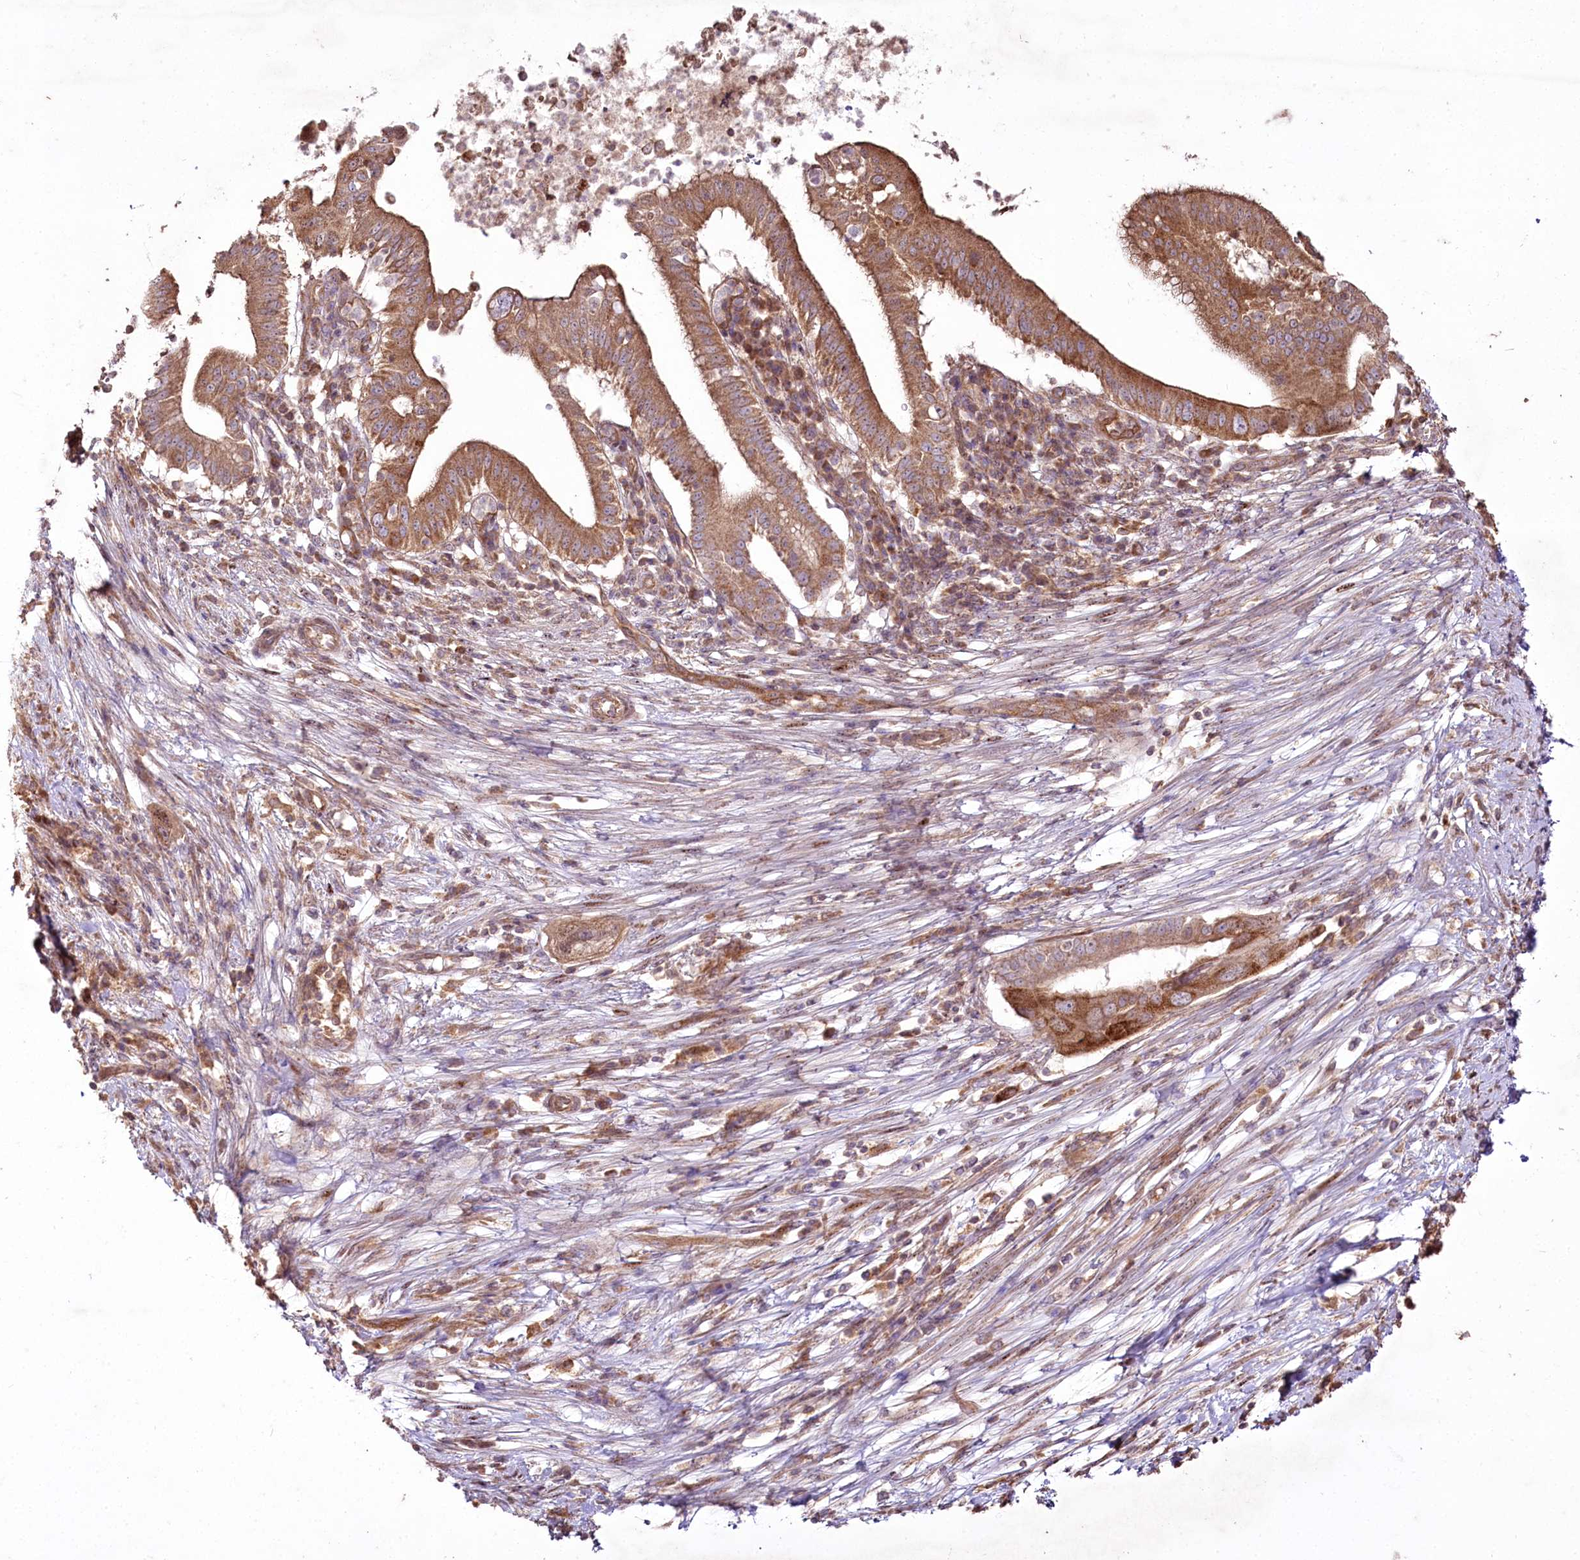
{"staining": {"intensity": "moderate", "quantity": ">75%", "location": "cytoplasmic/membranous"}, "tissue": "pancreatic cancer", "cell_type": "Tumor cells", "image_type": "cancer", "snomed": [{"axis": "morphology", "description": "Adenocarcinoma, NOS"}, {"axis": "topography", "description": "Pancreas"}], "caption": "Human adenocarcinoma (pancreatic) stained with a brown dye displays moderate cytoplasmic/membranous positive expression in approximately >75% of tumor cells.", "gene": "SH3TC1", "patient": {"sex": "male", "age": 68}}